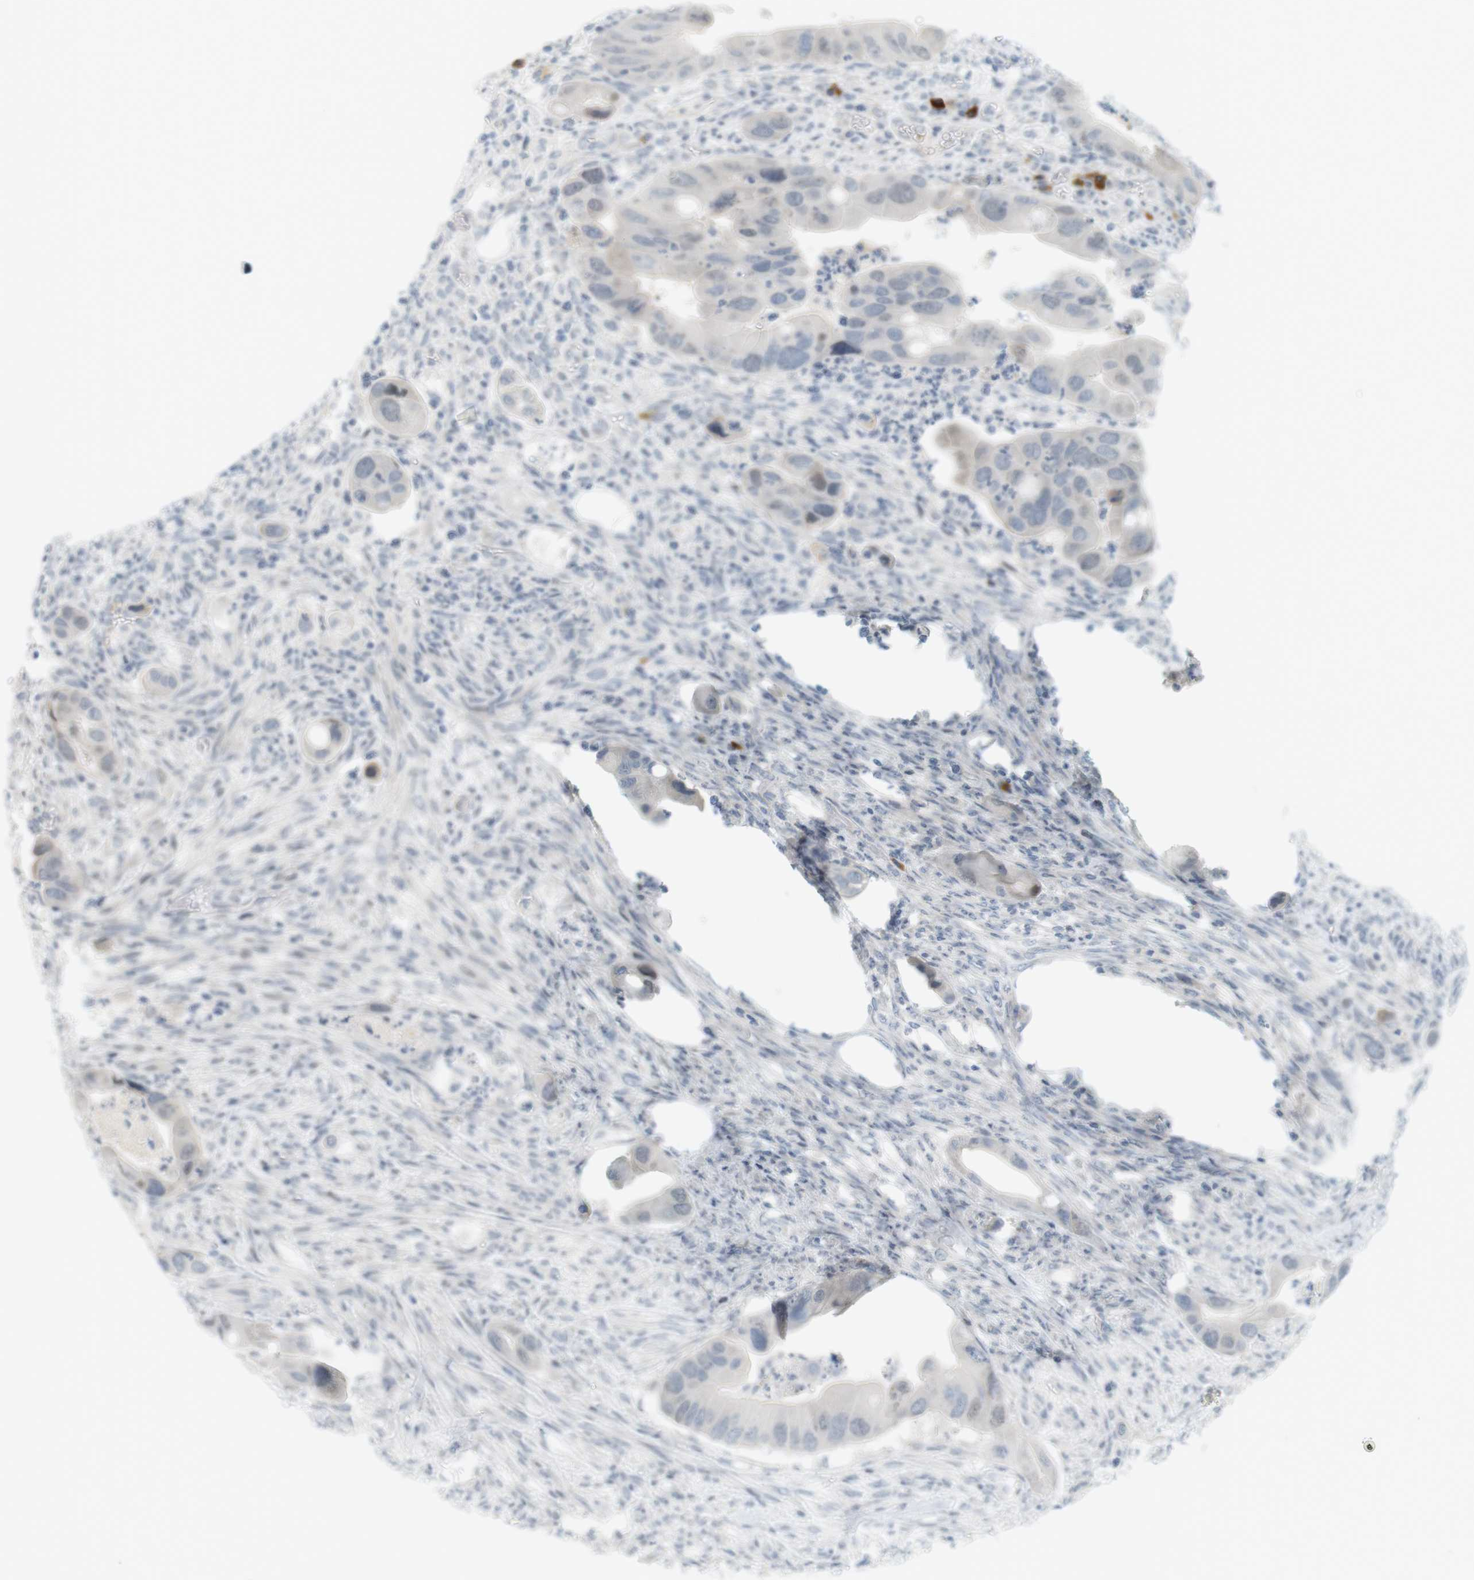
{"staining": {"intensity": "weak", "quantity": "<25%", "location": "nuclear"}, "tissue": "colorectal cancer", "cell_type": "Tumor cells", "image_type": "cancer", "snomed": [{"axis": "morphology", "description": "Adenocarcinoma, NOS"}, {"axis": "topography", "description": "Rectum"}], "caption": "Immunohistochemistry (IHC) photomicrograph of neoplastic tissue: human adenocarcinoma (colorectal) stained with DAB shows no significant protein expression in tumor cells.", "gene": "DMC1", "patient": {"sex": "female", "age": 57}}